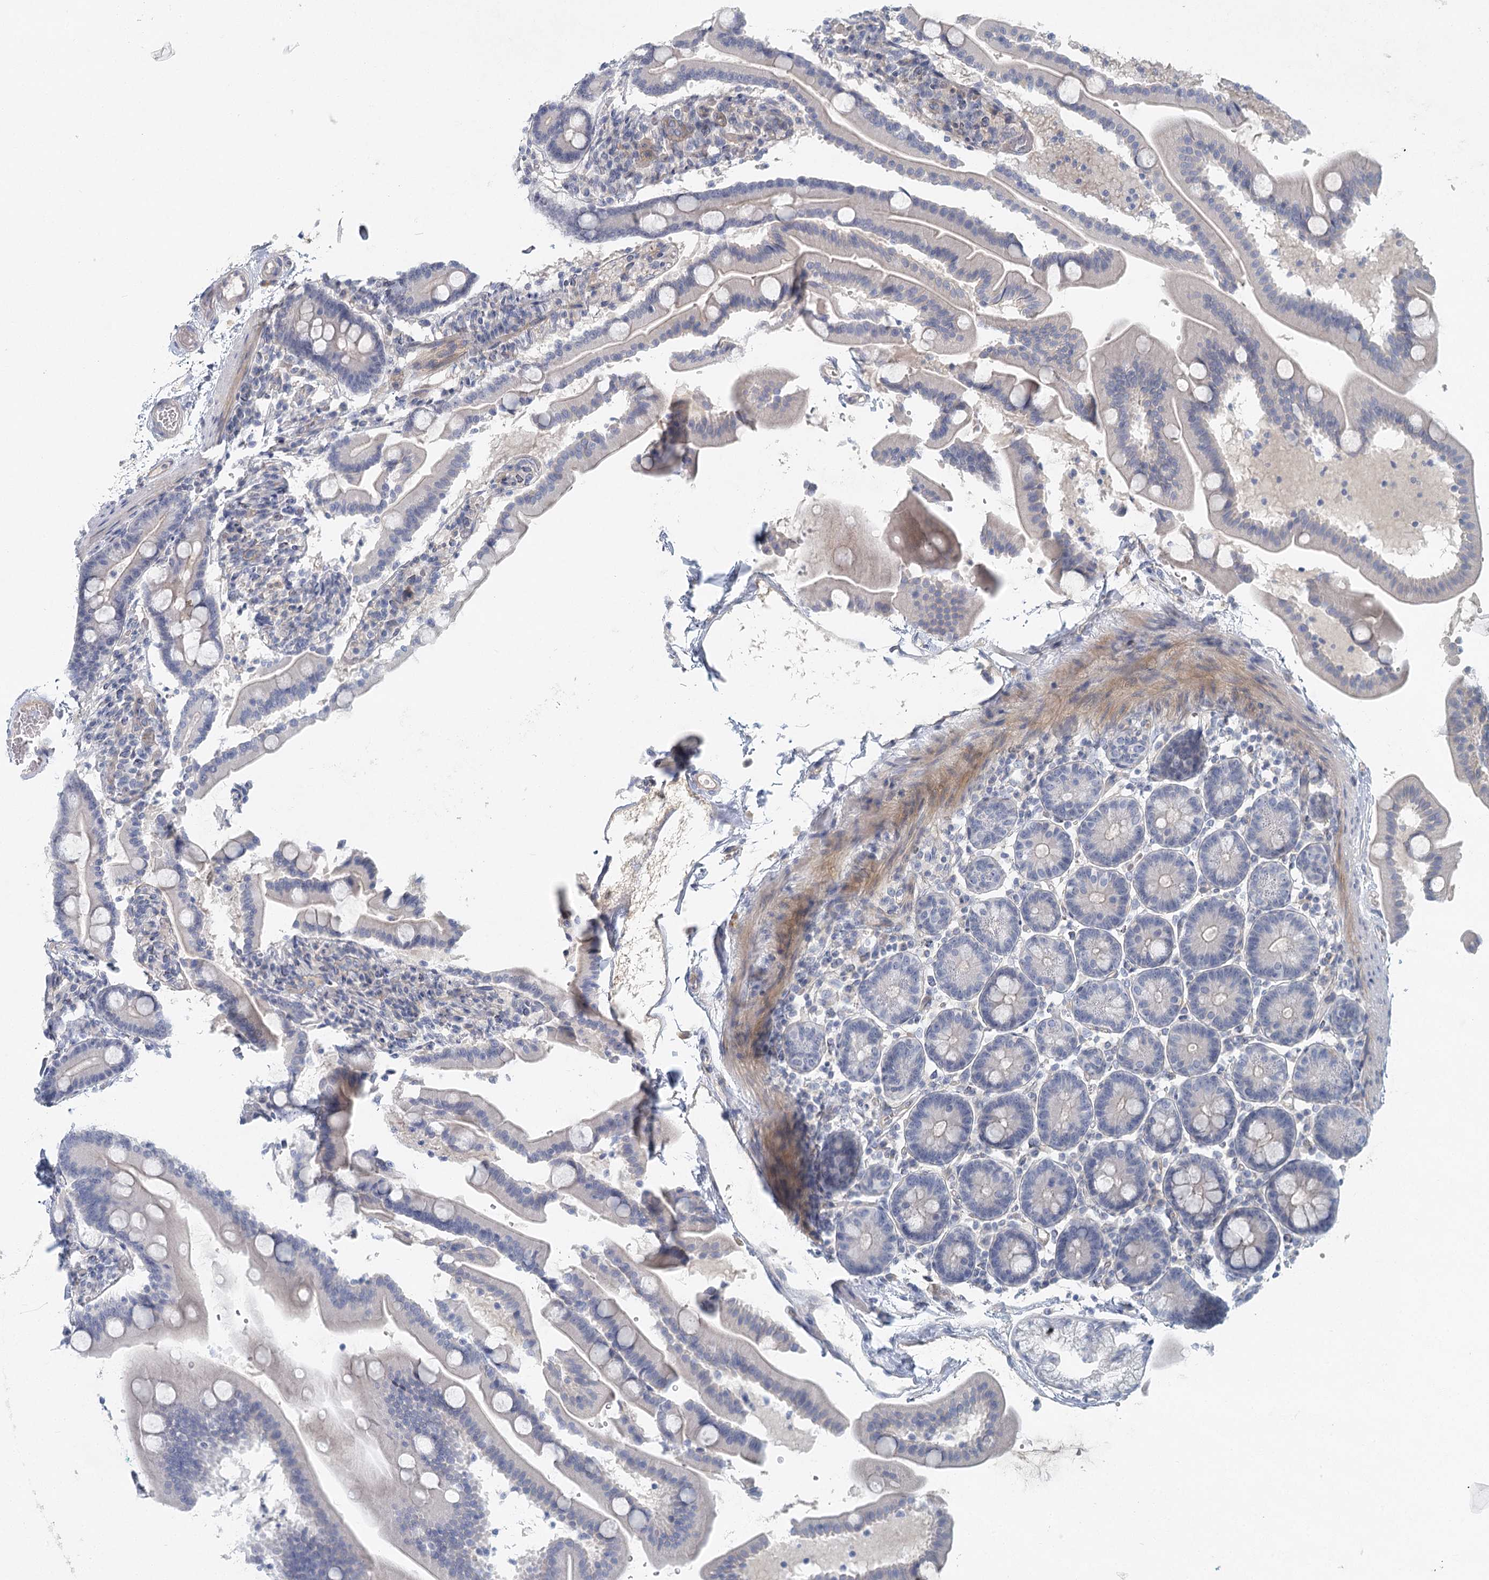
{"staining": {"intensity": "negative", "quantity": "none", "location": "none"}, "tissue": "duodenum", "cell_type": "Glandular cells", "image_type": "normal", "snomed": [{"axis": "morphology", "description": "Normal tissue, NOS"}, {"axis": "topography", "description": "Duodenum"}], "caption": "Immunohistochemistry of normal duodenum displays no positivity in glandular cells. (DAB (3,3'-diaminobenzidine) immunohistochemistry with hematoxylin counter stain).", "gene": "DNMBP", "patient": {"sex": "male", "age": 54}}